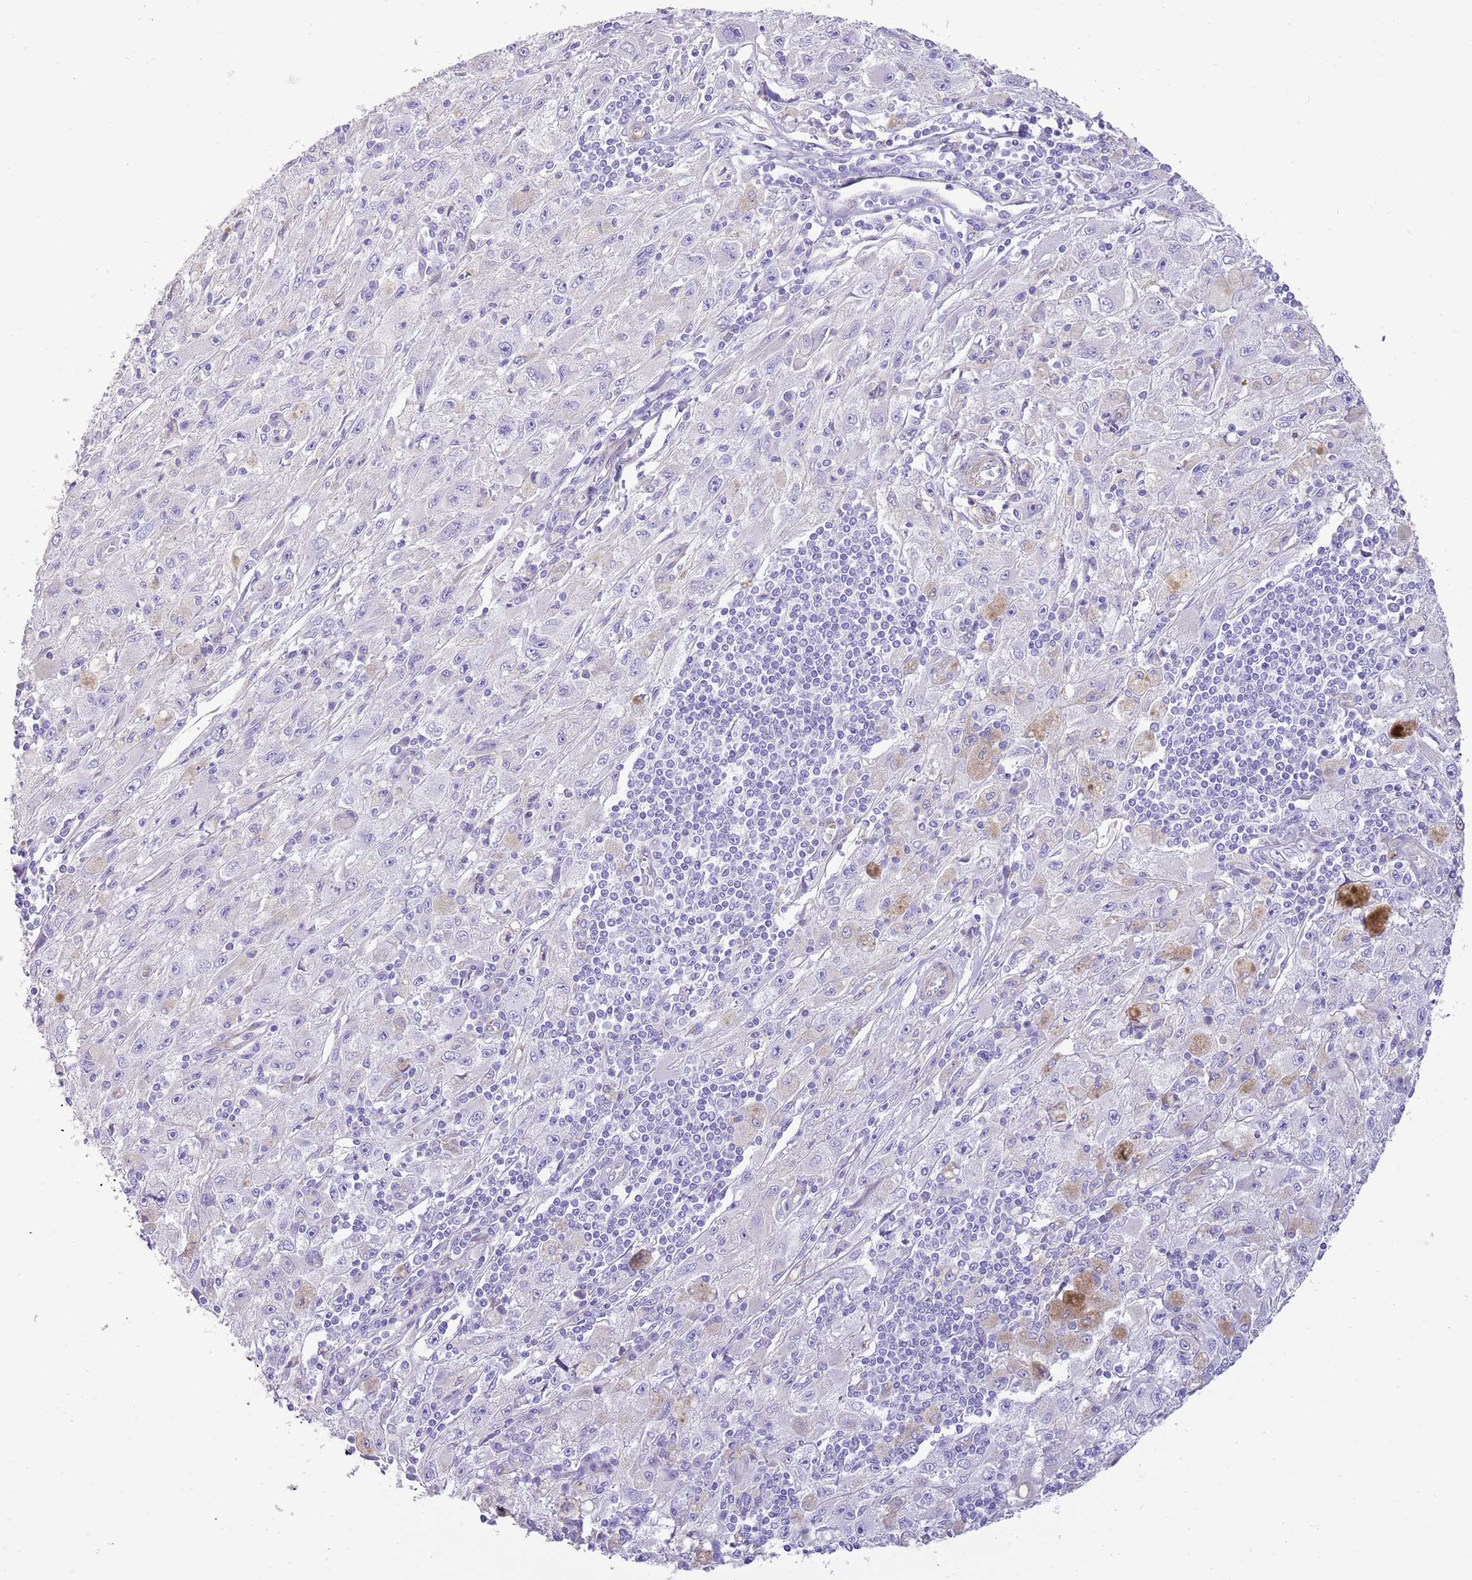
{"staining": {"intensity": "negative", "quantity": "none", "location": "none"}, "tissue": "melanoma", "cell_type": "Tumor cells", "image_type": "cancer", "snomed": [{"axis": "morphology", "description": "Malignant melanoma, Metastatic site"}, {"axis": "topography", "description": "Skin"}], "caption": "Tumor cells are negative for protein expression in human malignant melanoma (metastatic site). (DAB (3,3'-diaminobenzidine) immunohistochemistry (IHC) visualized using brightfield microscopy, high magnification).", "gene": "SERINC3", "patient": {"sex": "male", "age": 53}}